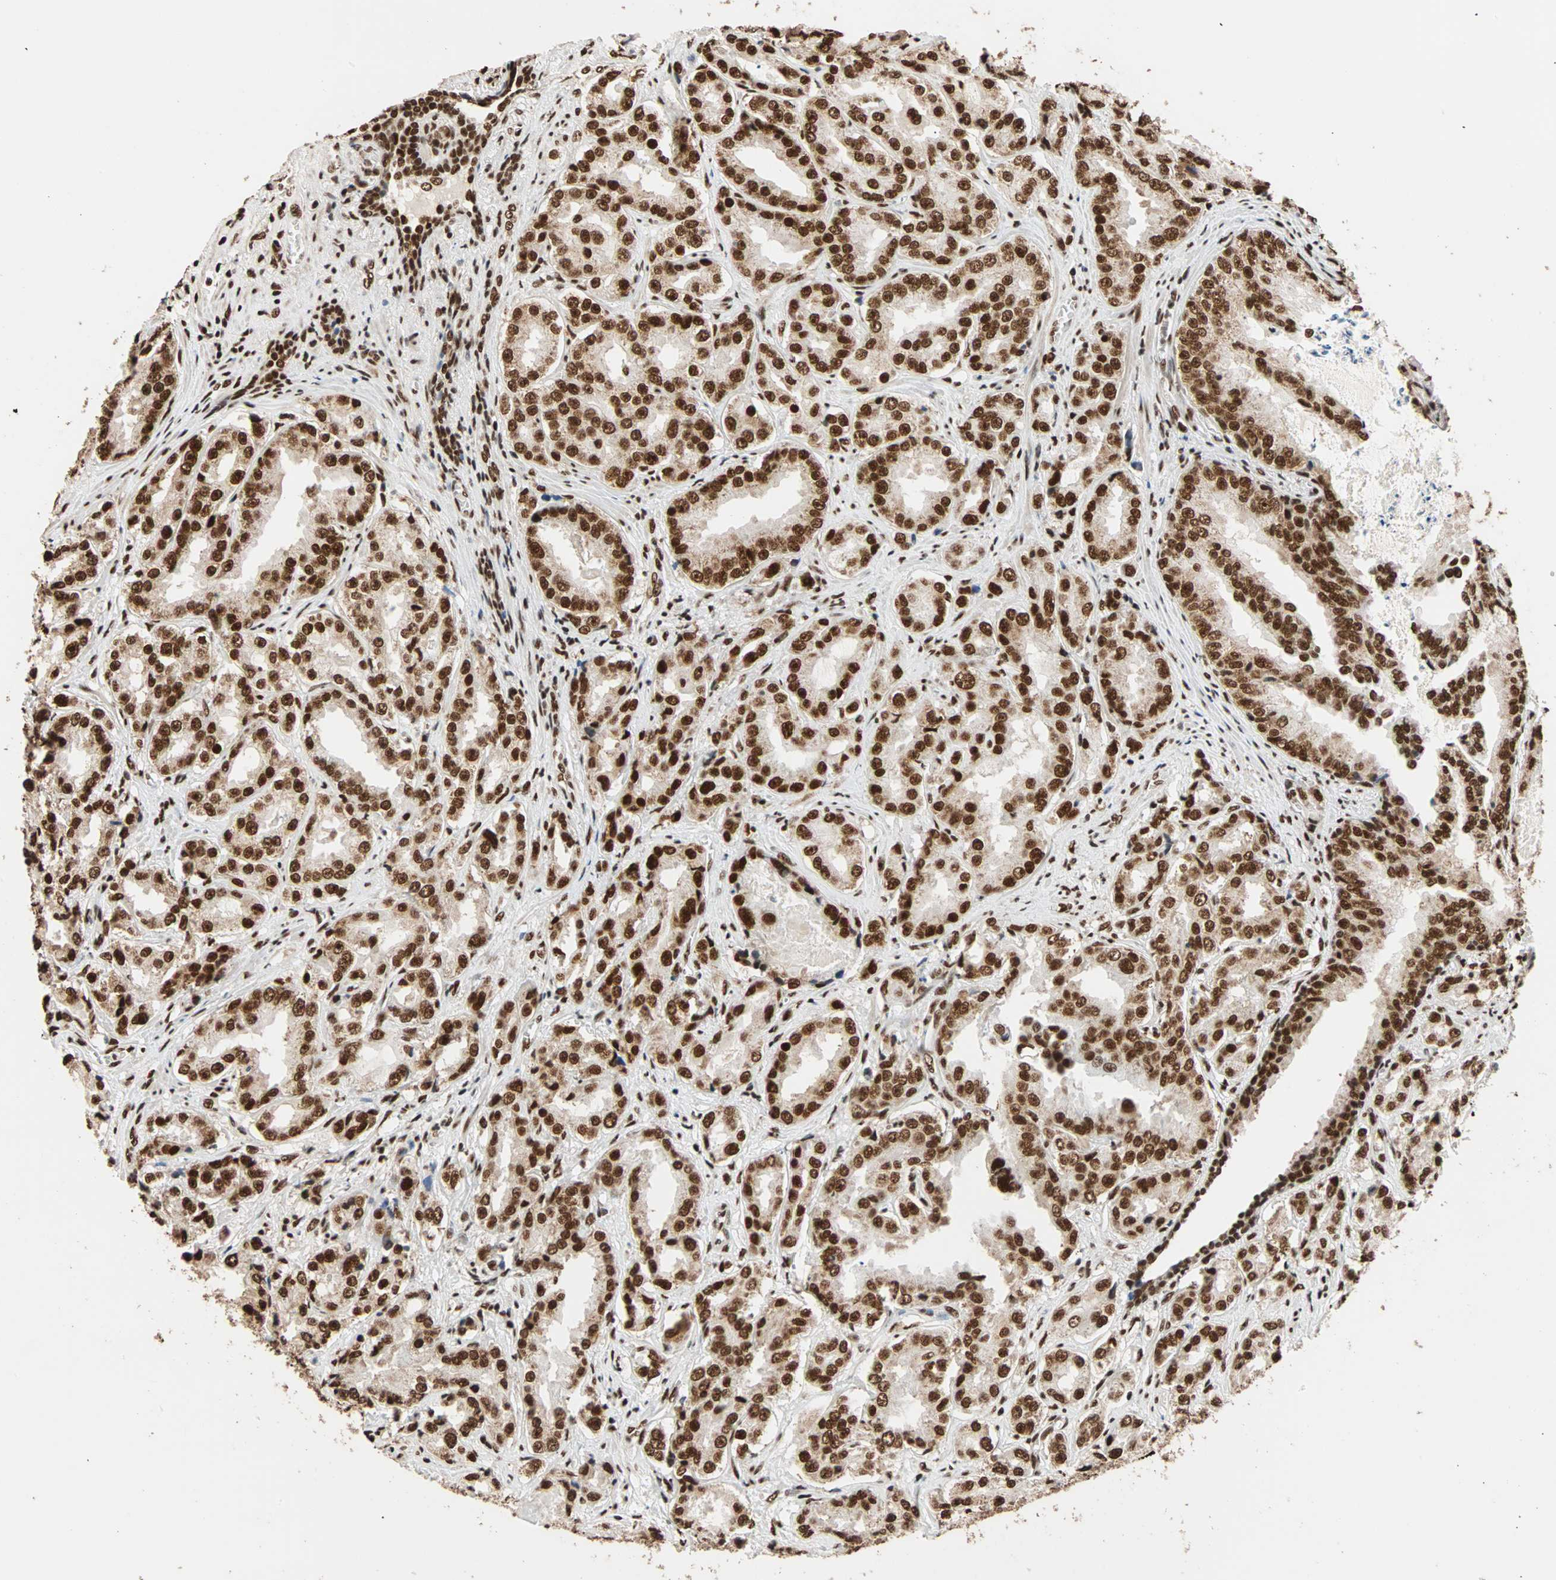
{"staining": {"intensity": "strong", "quantity": ">75%", "location": "nuclear"}, "tissue": "prostate cancer", "cell_type": "Tumor cells", "image_type": "cancer", "snomed": [{"axis": "morphology", "description": "Adenocarcinoma, High grade"}, {"axis": "topography", "description": "Prostate"}], "caption": "The image shows immunohistochemical staining of prostate cancer (adenocarcinoma (high-grade)). There is strong nuclear positivity is present in about >75% of tumor cells.", "gene": "ILF2", "patient": {"sex": "male", "age": 73}}